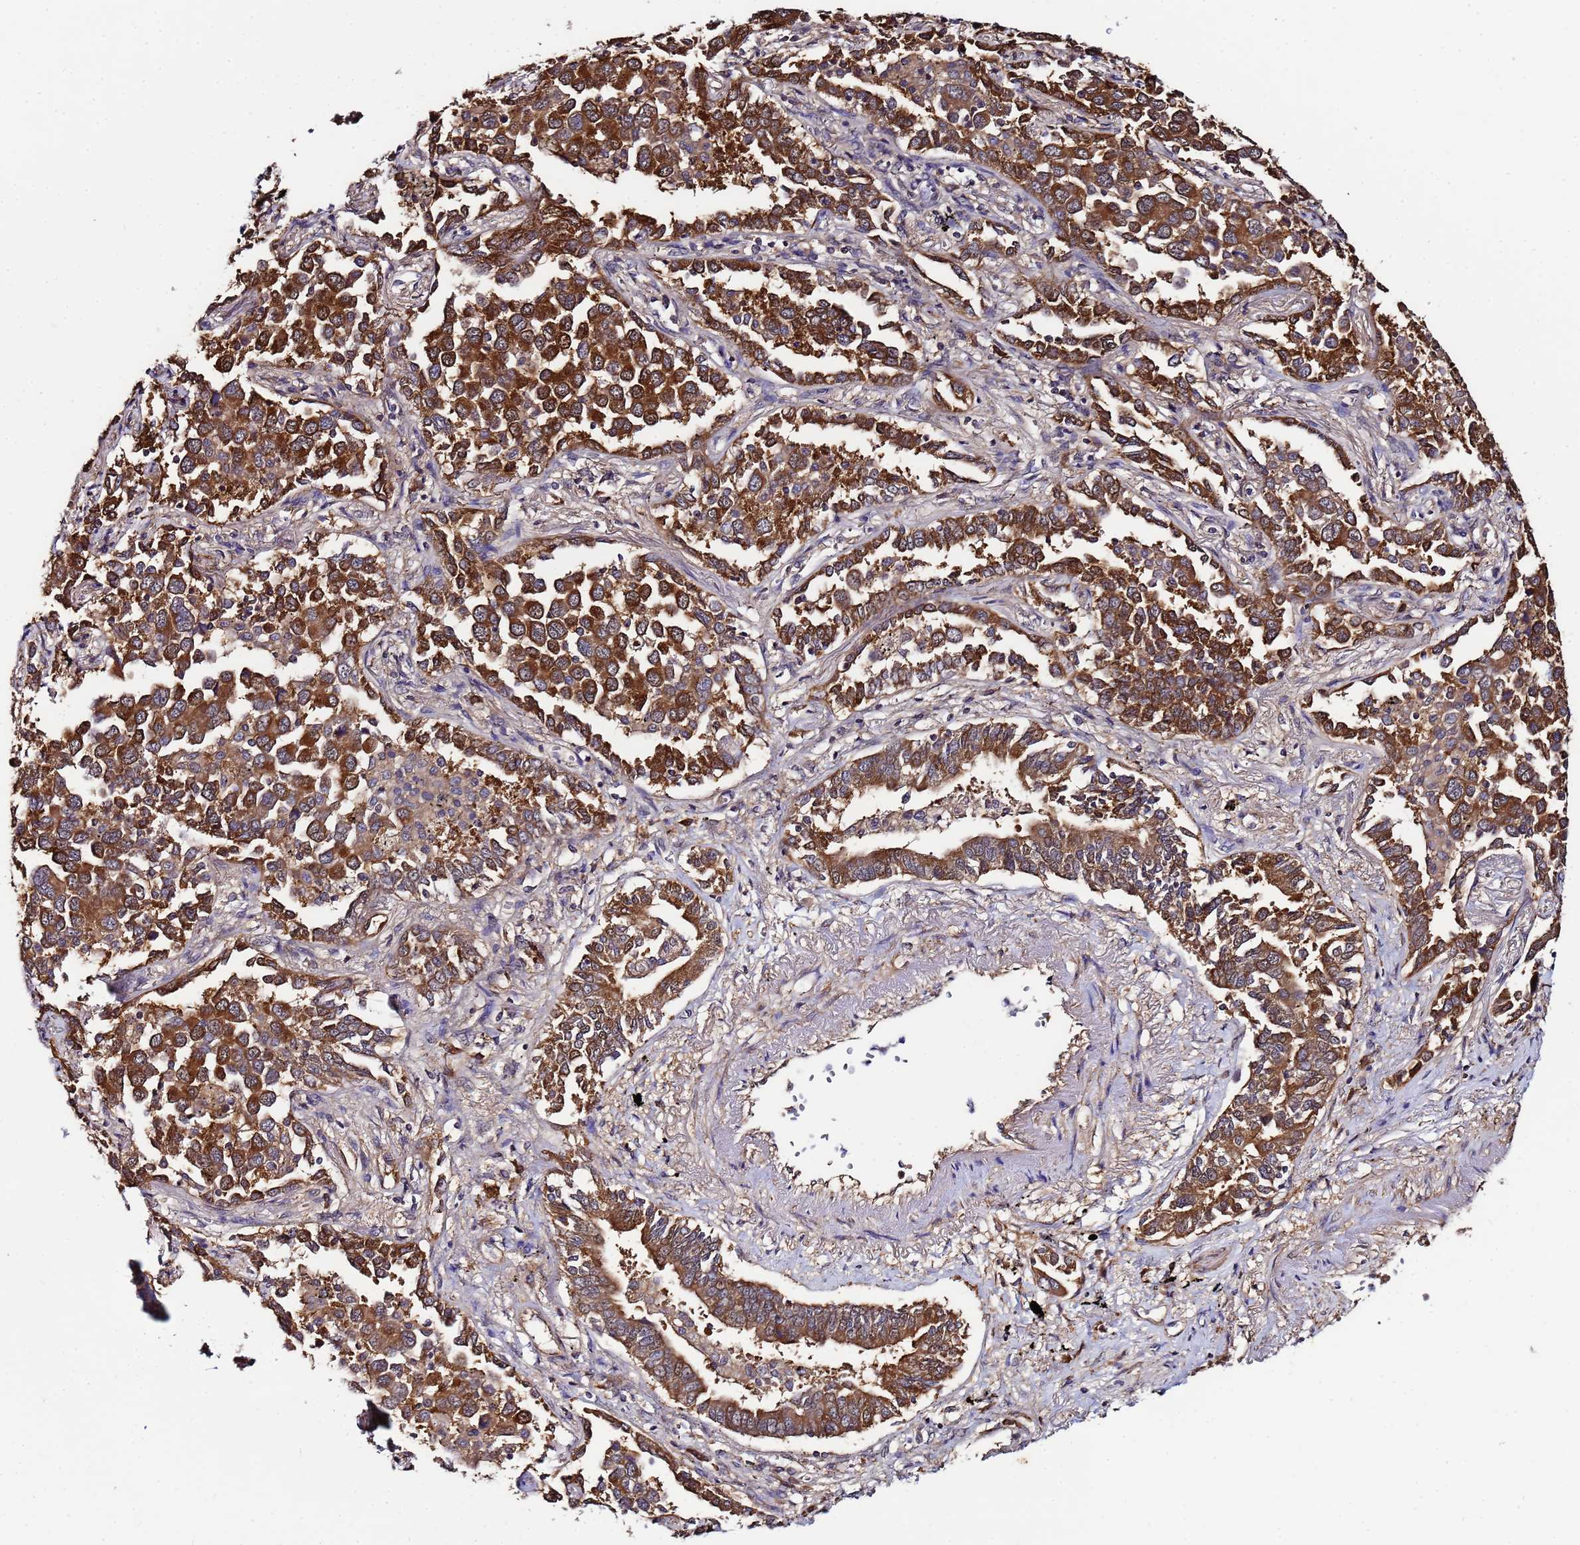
{"staining": {"intensity": "strong", "quantity": ">75%", "location": "cytoplasmic/membranous"}, "tissue": "lung cancer", "cell_type": "Tumor cells", "image_type": "cancer", "snomed": [{"axis": "morphology", "description": "Adenocarcinoma, NOS"}, {"axis": "topography", "description": "Lung"}], "caption": "Lung cancer stained for a protein (brown) reveals strong cytoplasmic/membranous positive staining in about >75% of tumor cells.", "gene": "NAXE", "patient": {"sex": "male", "age": 67}}